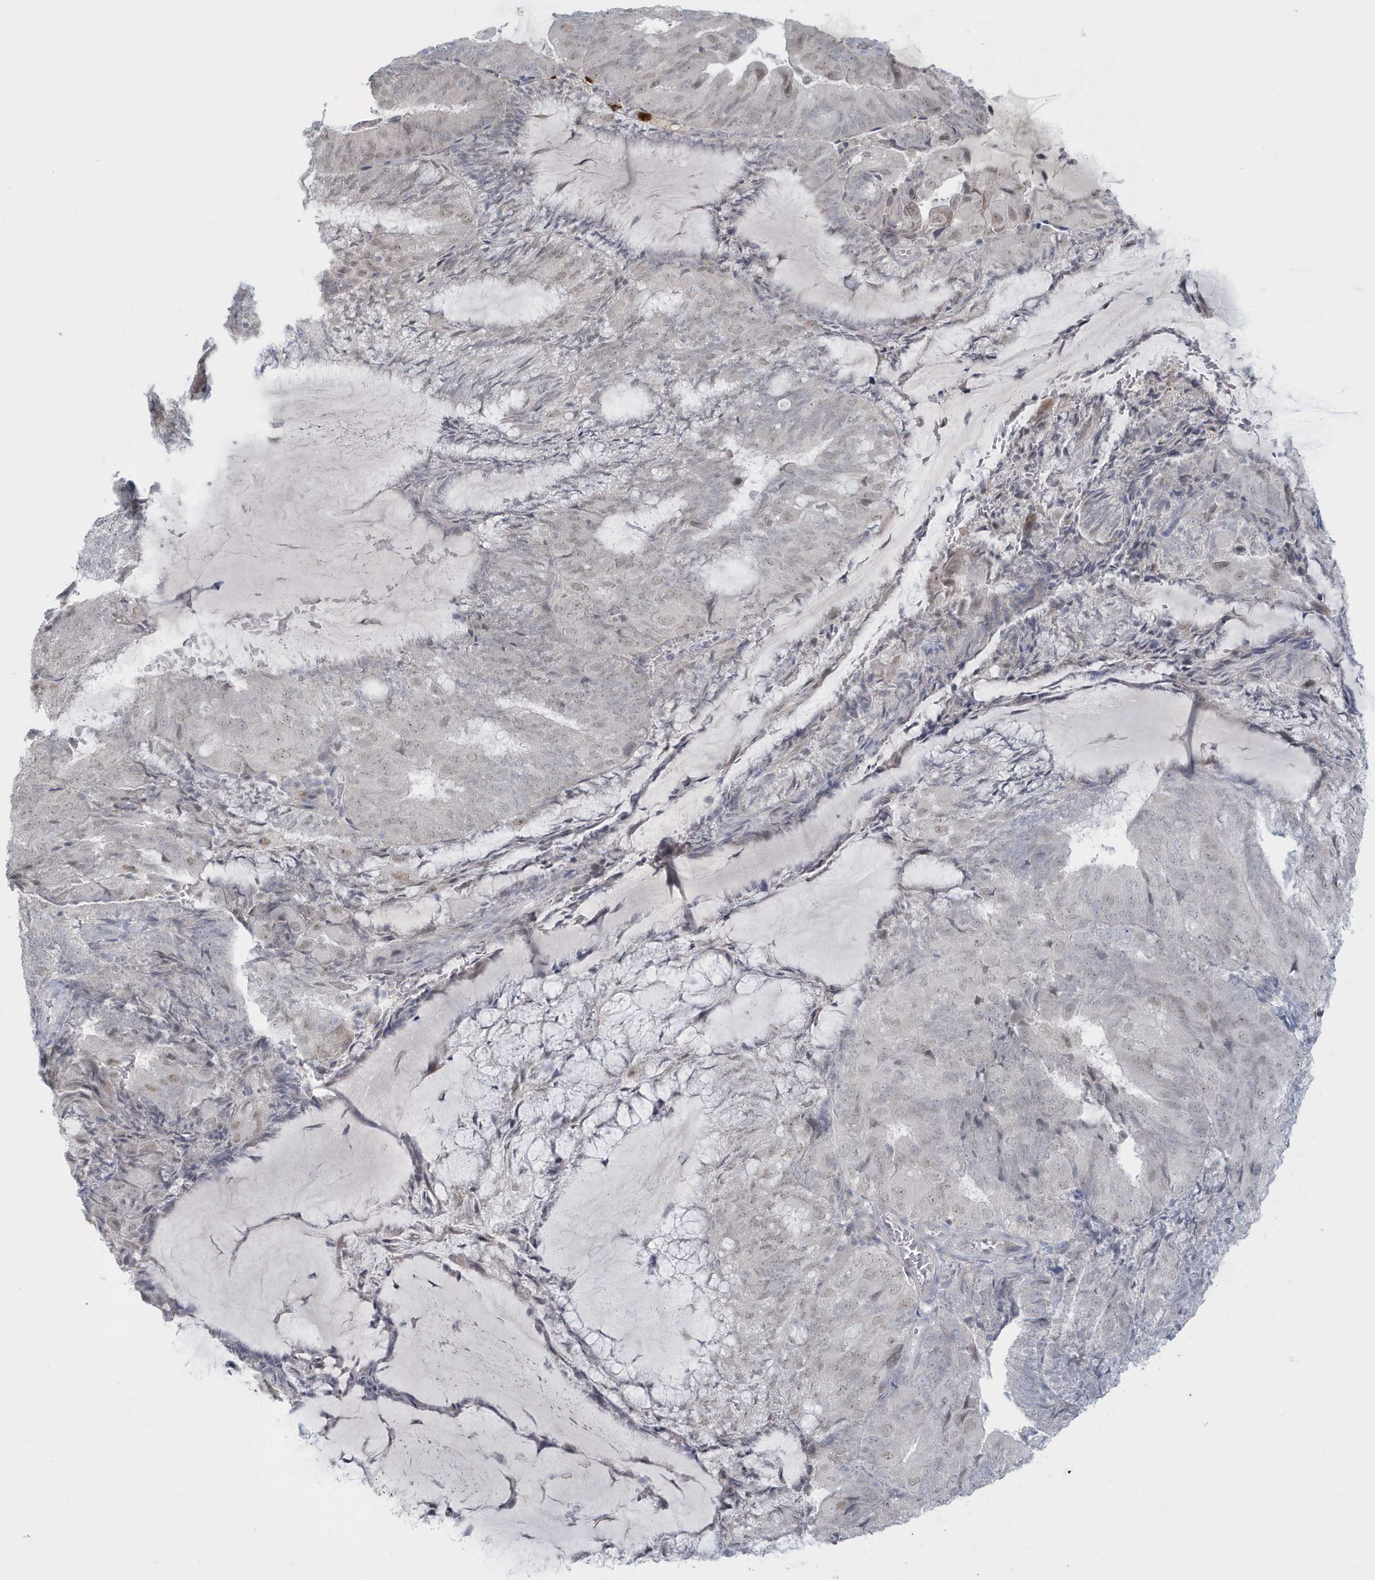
{"staining": {"intensity": "negative", "quantity": "none", "location": "none"}, "tissue": "endometrial cancer", "cell_type": "Tumor cells", "image_type": "cancer", "snomed": [{"axis": "morphology", "description": "Adenocarcinoma, NOS"}, {"axis": "topography", "description": "Endometrium"}], "caption": "Immunohistochemistry of human adenocarcinoma (endometrial) shows no positivity in tumor cells.", "gene": "HERC6", "patient": {"sex": "female", "age": 81}}